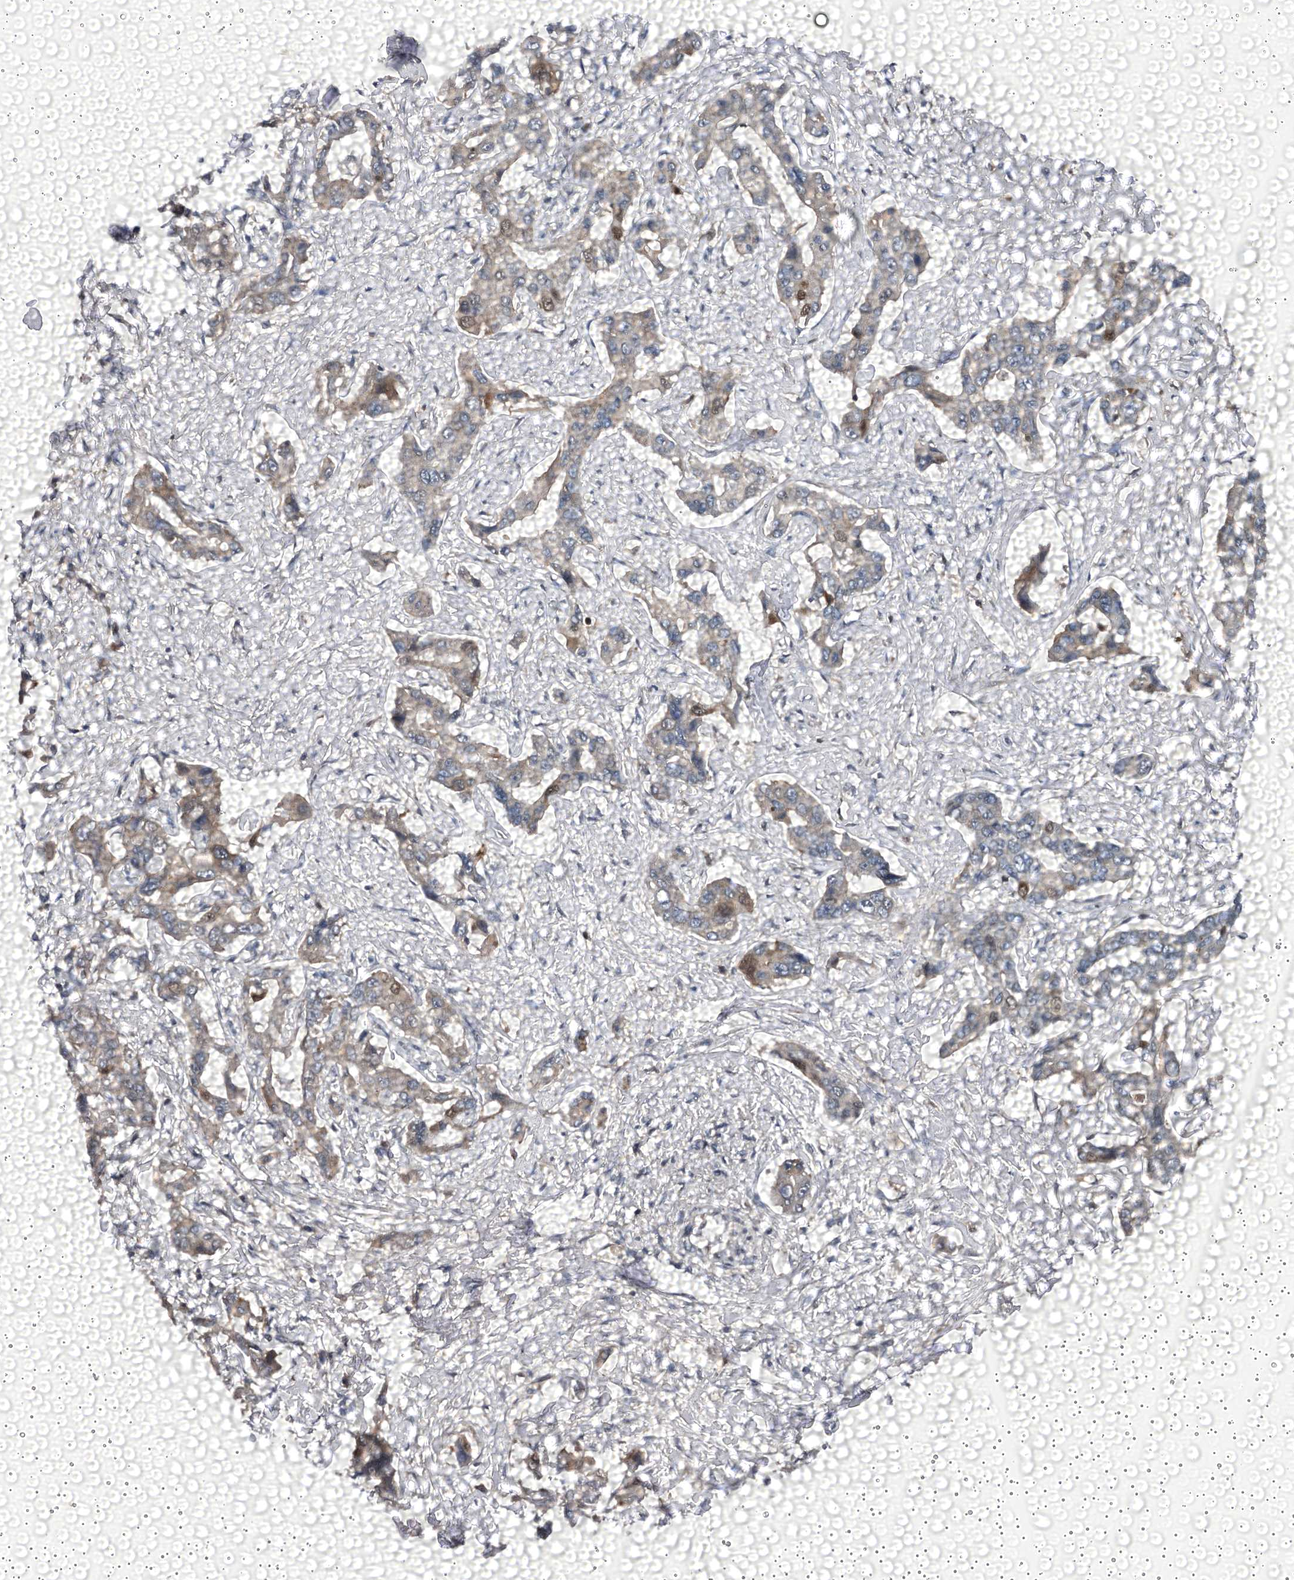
{"staining": {"intensity": "weak", "quantity": "<25%", "location": "cytoplasmic/membranous"}, "tissue": "liver cancer", "cell_type": "Tumor cells", "image_type": "cancer", "snomed": [{"axis": "morphology", "description": "Cholangiocarcinoma"}, {"axis": "topography", "description": "Liver"}], "caption": "The micrograph shows no significant expression in tumor cells of liver cholangiocarcinoma.", "gene": "NCAPD2", "patient": {"sex": "male", "age": 59}}